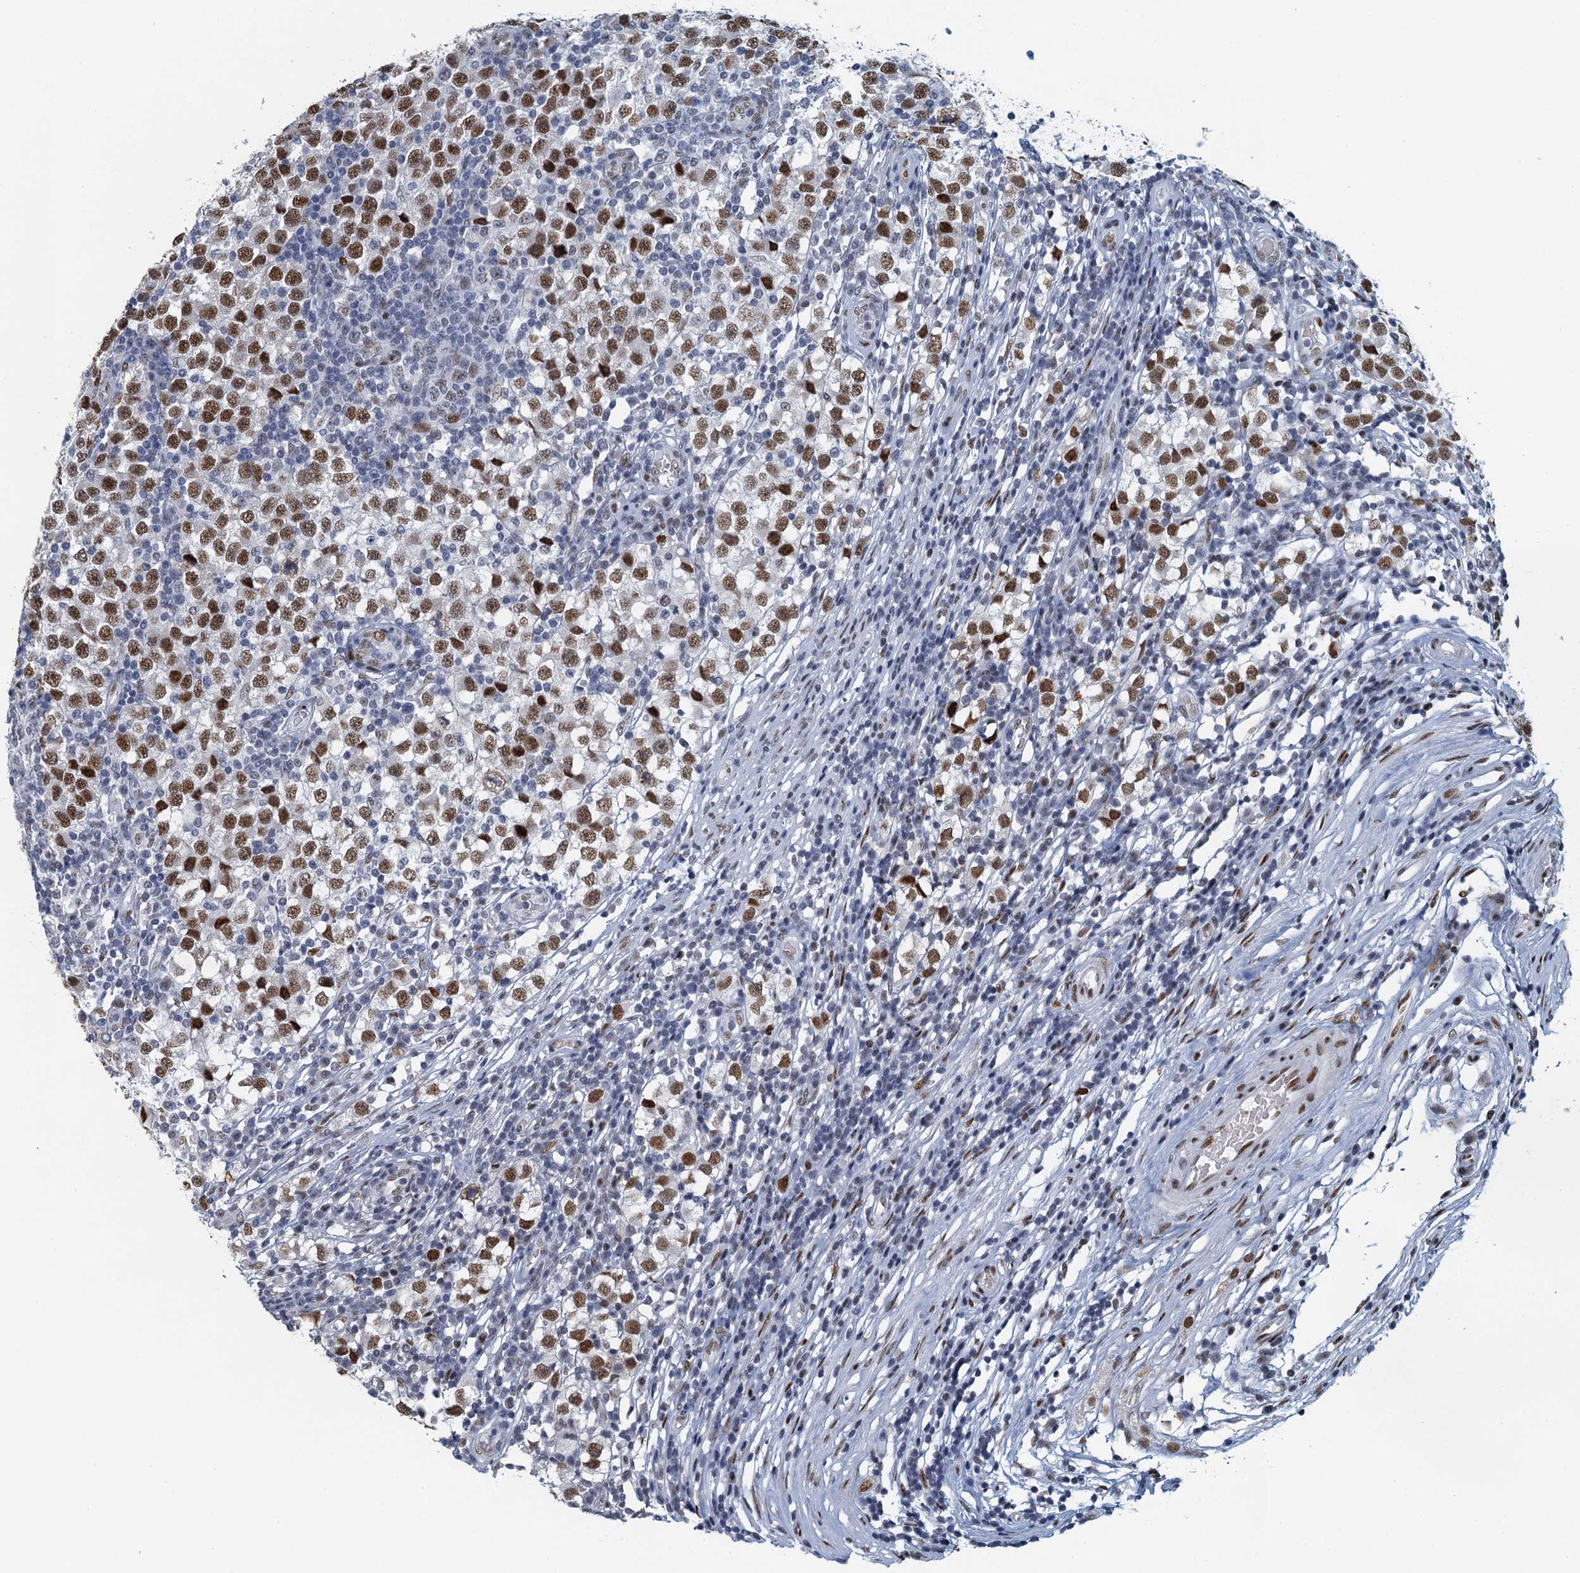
{"staining": {"intensity": "strong", "quantity": ">75%", "location": "nuclear"}, "tissue": "testis cancer", "cell_type": "Tumor cells", "image_type": "cancer", "snomed": [{"axis": "morphology", "description": "Seminoma, NOS"}, {"axis": "topography", "description": "Testis"}], "caption": "Immunohistochemical staining of testis cancer exhibits strong nuclear protein staining in about >75% of tumor cells.", "gene": "TTLL9", "patient": {"sex": "male", "age": 65}}